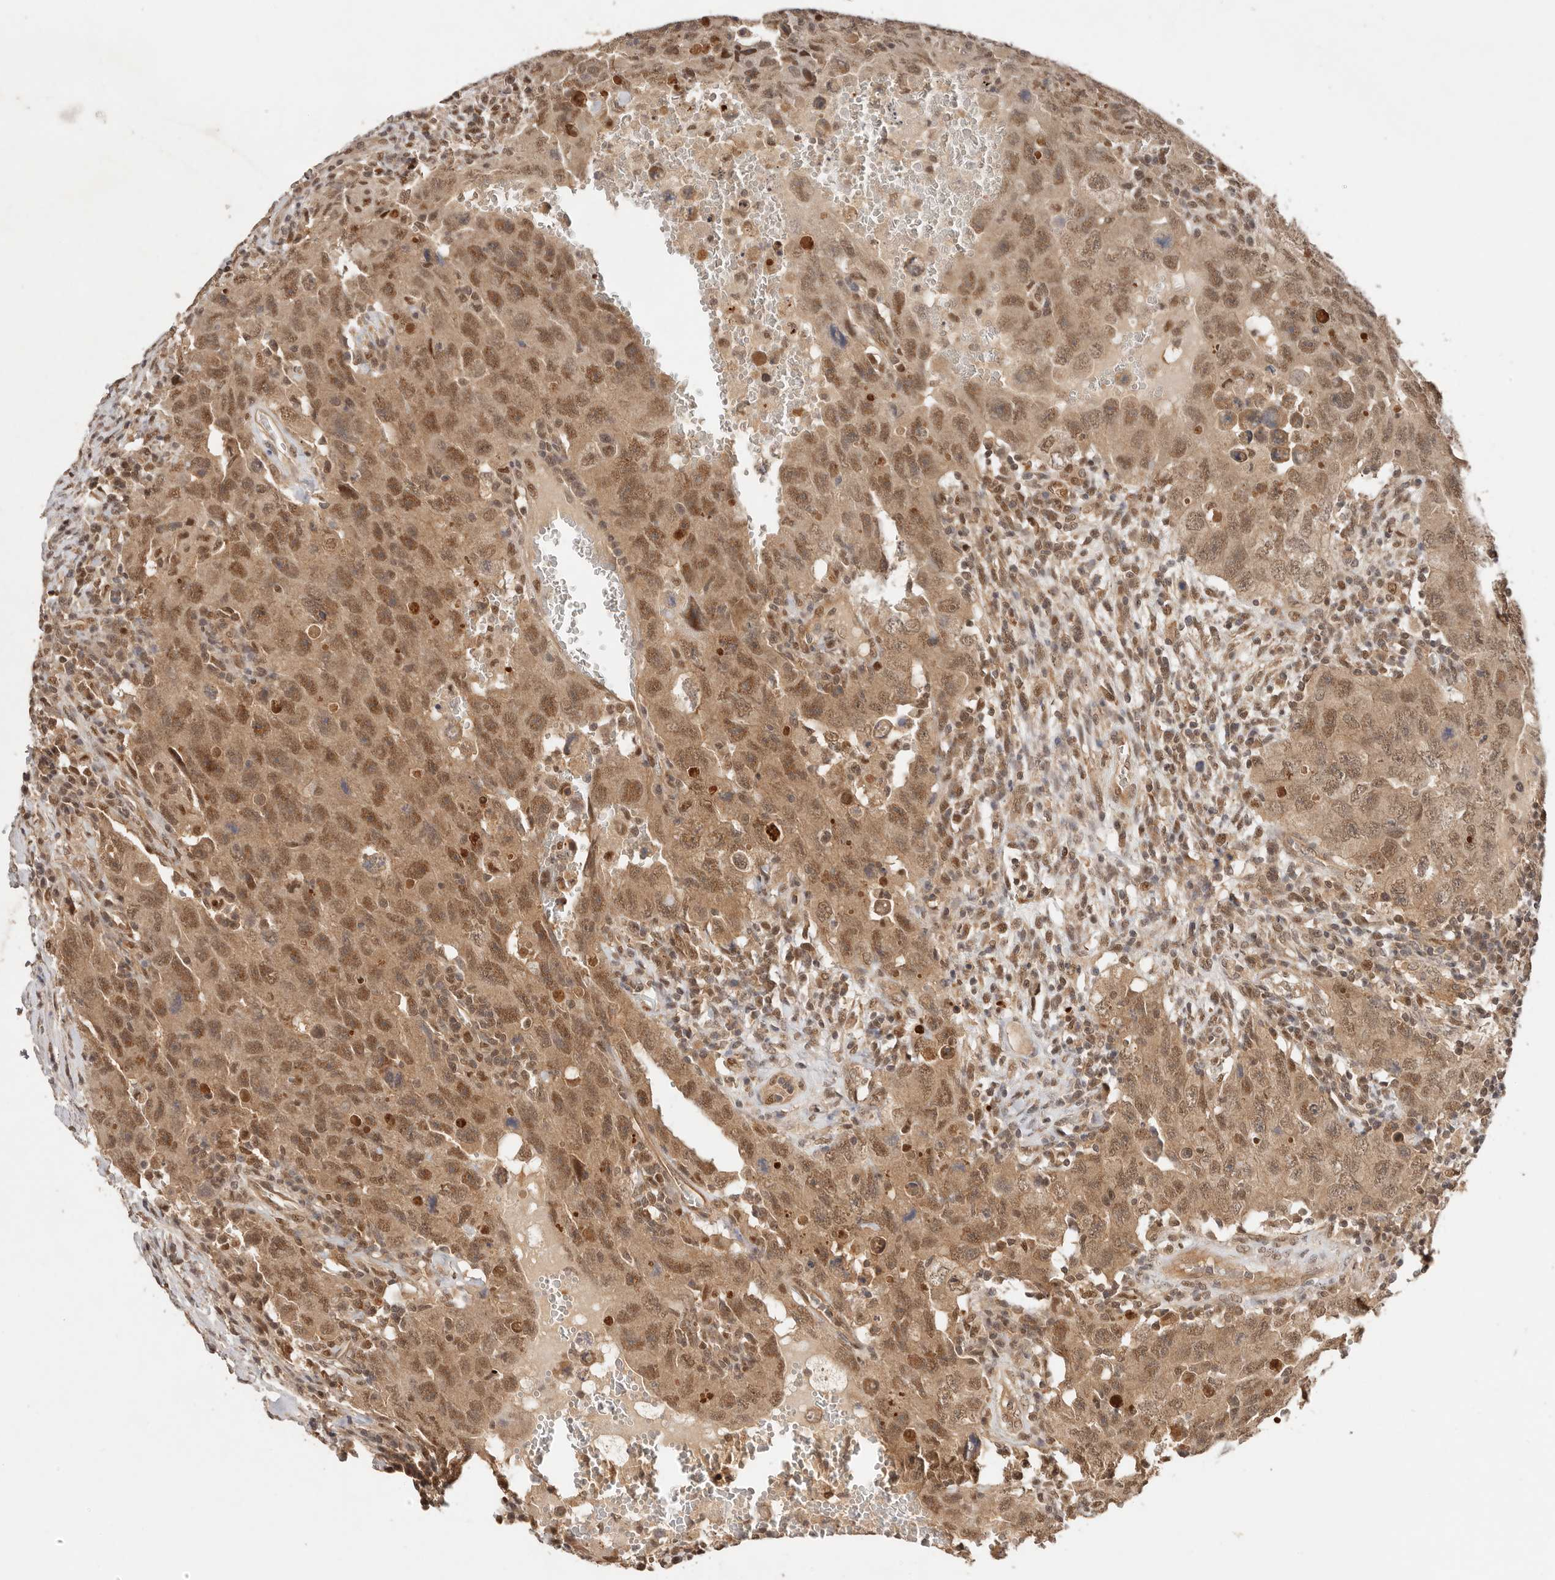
{"staining": {"intensity": "moderate", "quantity": ">75%", "location": "cytoplasmic/membranous,nuclear"}, "tissue": "testis cancer", "cell_type": "Tumor cells", "image_type": "cancer", "snomed": [{"axis": "morphology", "description": "Carcinoma, Embryonal, NOS"}, {"axis": "topography", "description": "Testis"}], "caption": "Moderate cytoplasmic/membranous and nuclear protein expression is identified in about >75% of tumor cells in testis embryonal carcinoma.", "gene": "PSMA5", "patient": {"sex": "male", "age": 26}}